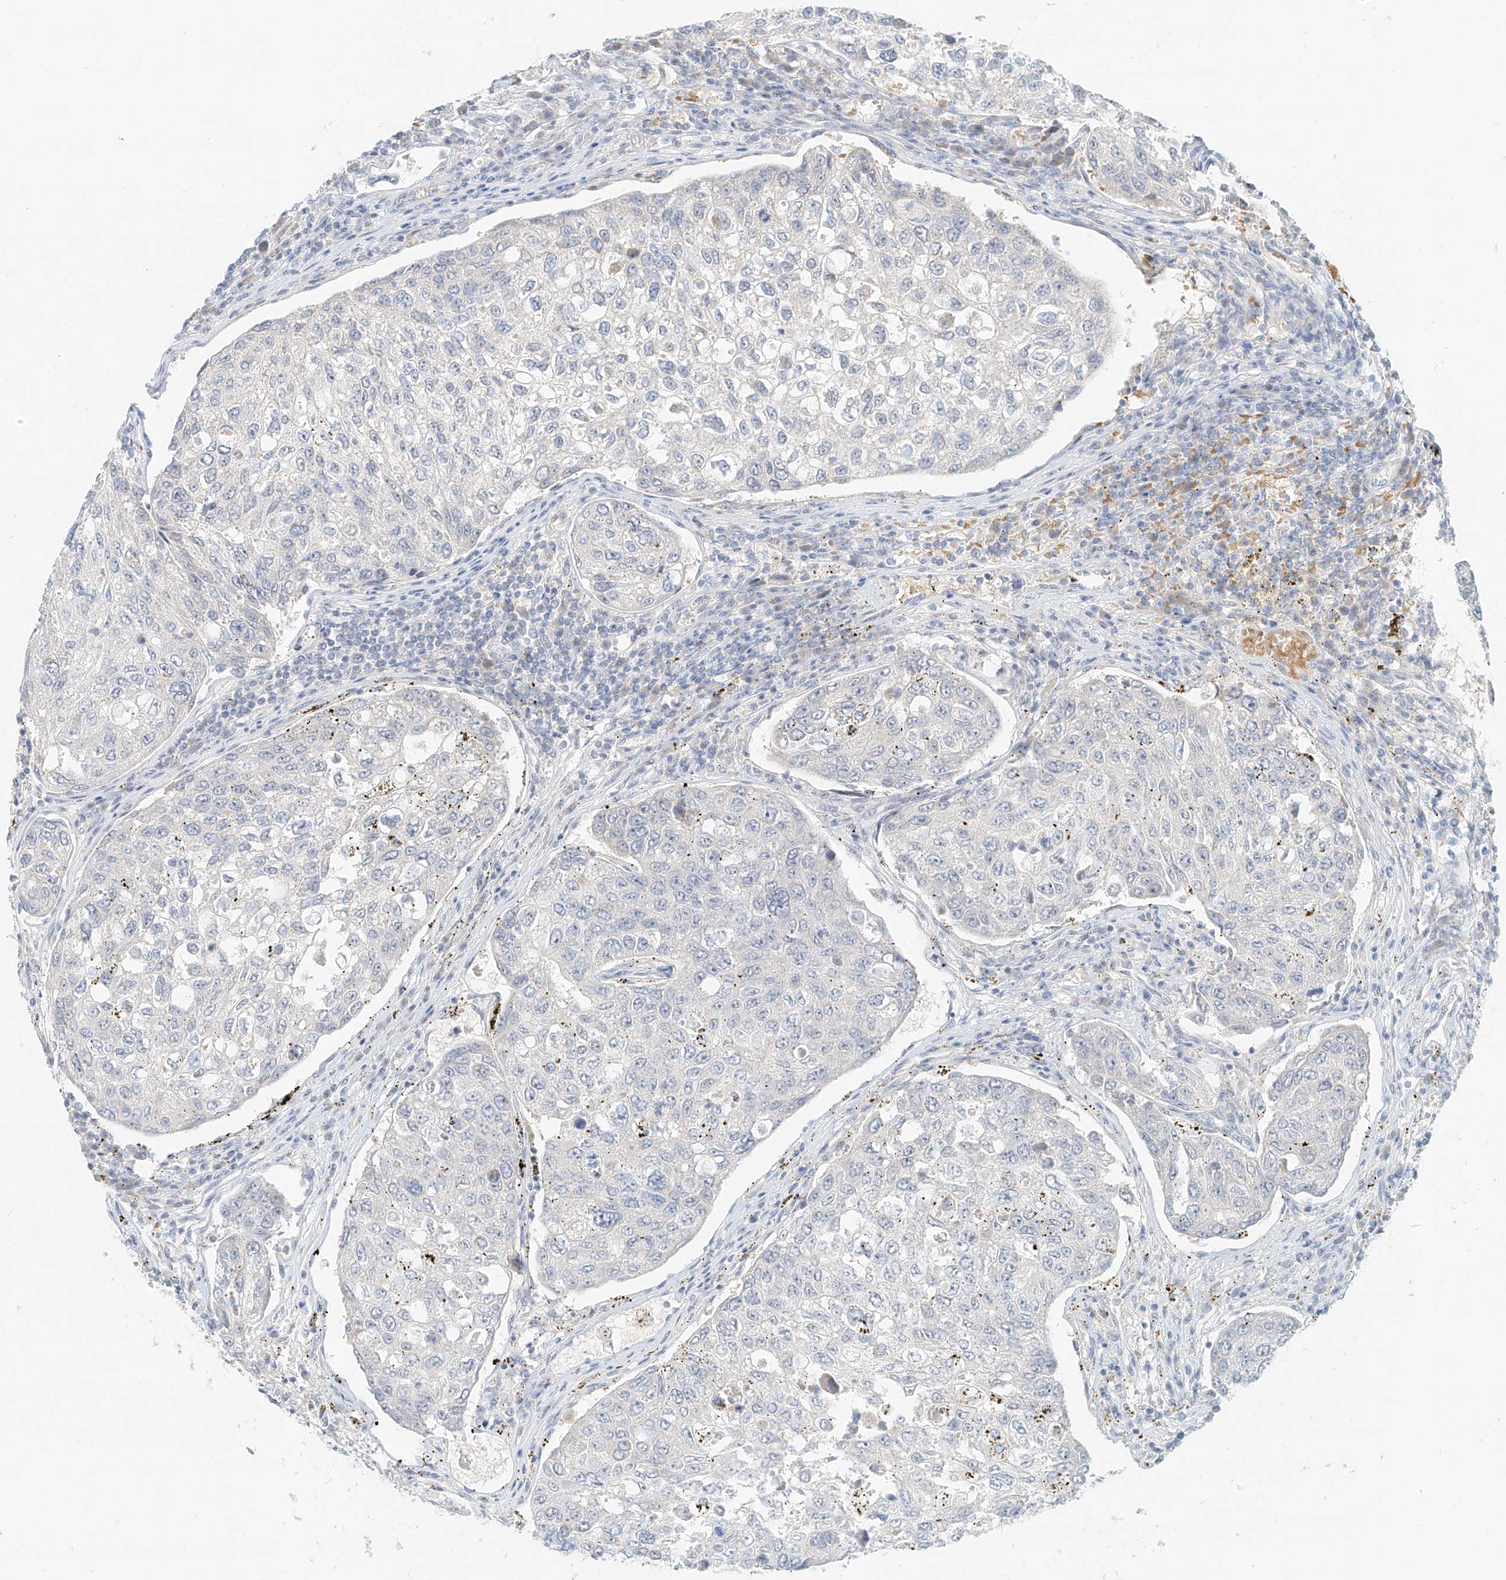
{"staining": {"intensity": "negative", "quantity": "none", "location": "none"}, "tissue": "urothelial cancer", "cell_type": "Tumor cells", "image_type": "cancer", "snomed": [{"axis": "morphology", "description": "Urothelial carcinoma, High grade"}, {"axis": "topography", "description": "Lymph node"}, {"axis": "topography", "description": "Urinary bladder"}], "caption": "Histopathology image shows no significant protein positivity in tumor cells of urothelial carcinoma (high-grade).", "gene": "PGC", "patient": {"sex": "male", "age": 51}}